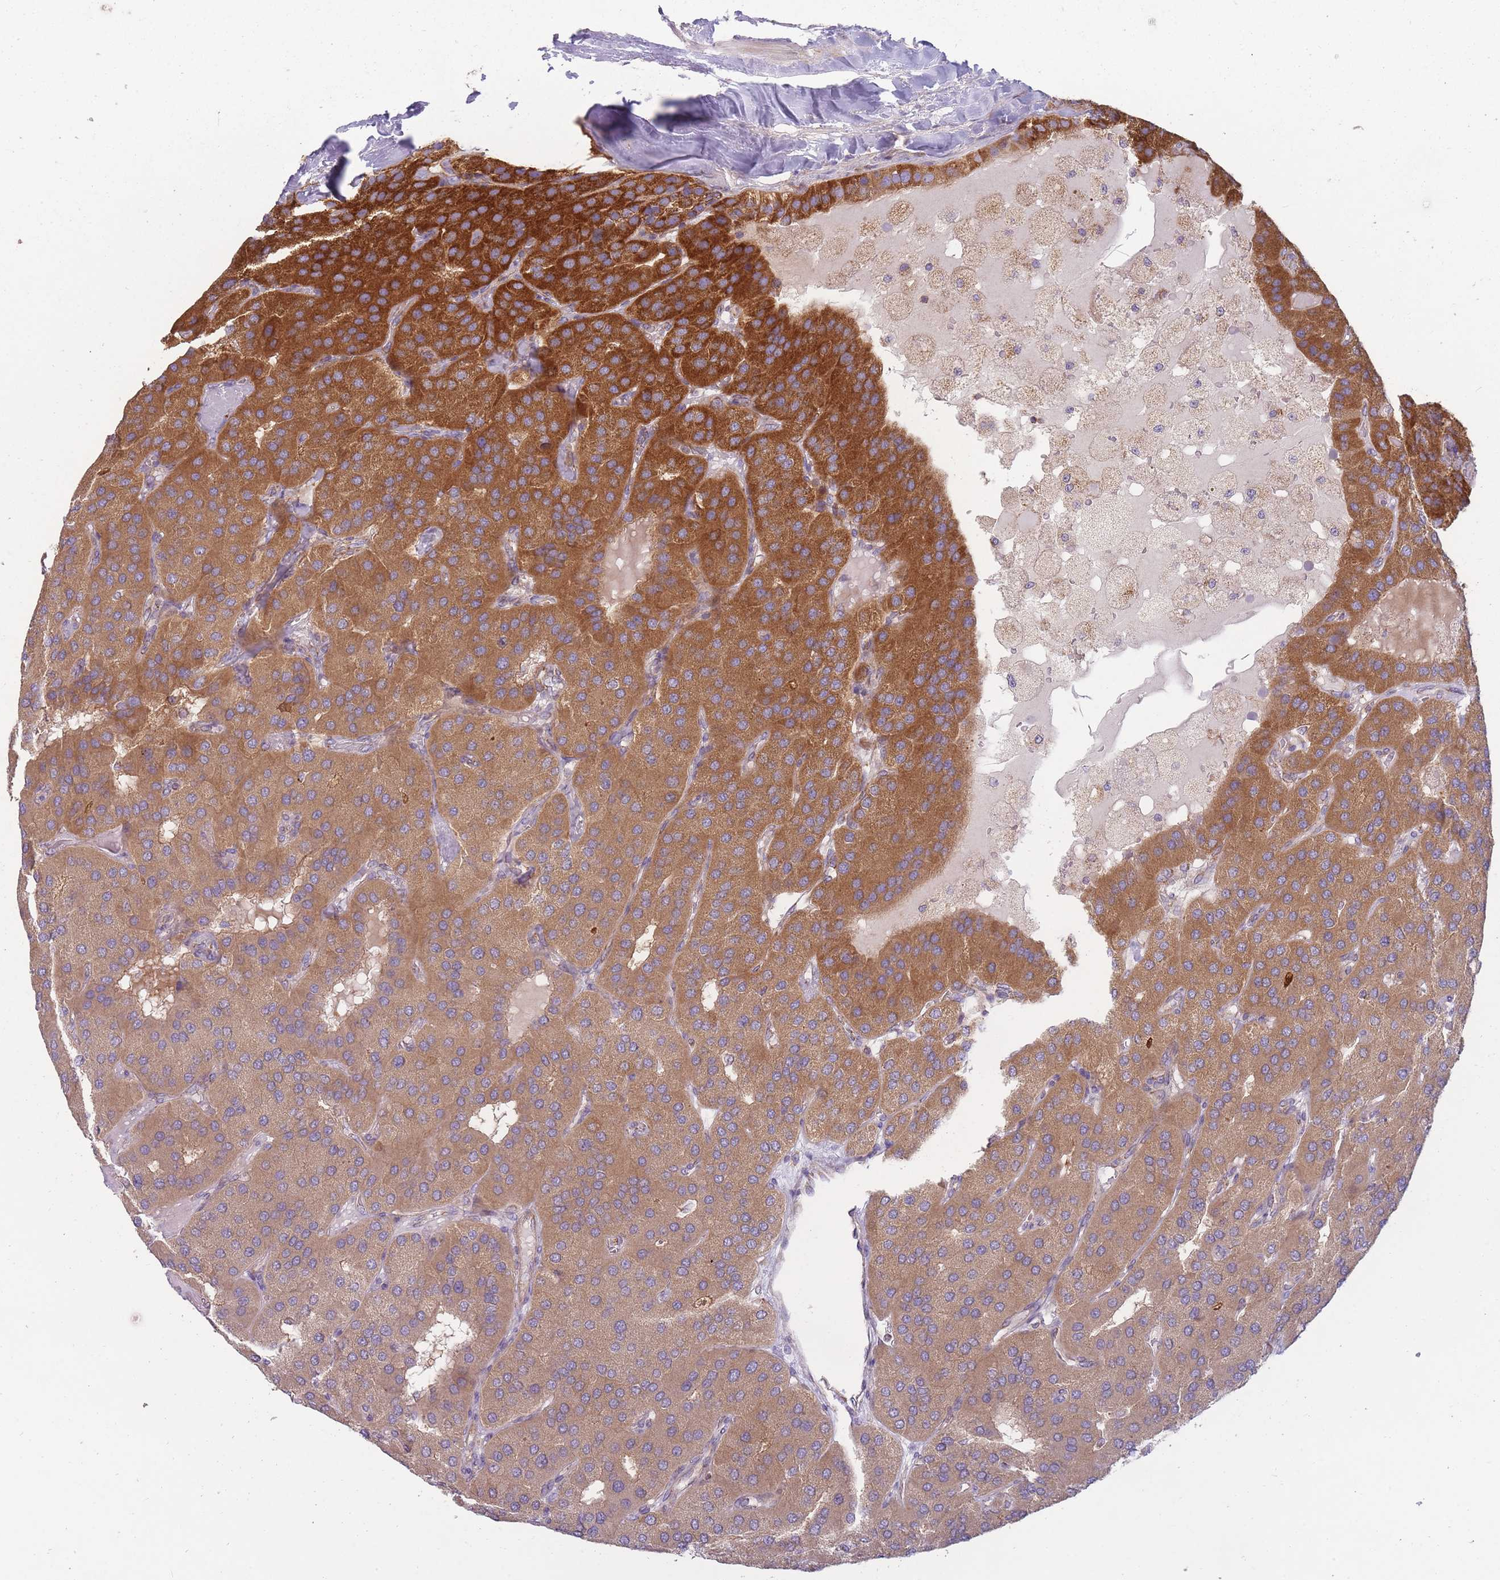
{"staining": {"intensity": "strong", "quantity": ">75%", "location": "cytoplasmic/membranous"}, "tissue": "parathyroid gland", "cell_type": "Glandular cells", "image_type": "normal", "snomed": [{"axis": "morphology", "description": "Normal tissue, NOS"}, {"axis": "morphology", "description": "Adenoma, NOS"}, {"axis": "topography", "description": "Parathyroid gland"}], "caption": "IHC (DAB (3,3'-diaminobenzidine)) staining of unremarkable parathyroid gland demonstrates strong cytoplasmic/membranous protein staining in about >75% of glandular cells.", "gene": "ENSG00000255639", "patient": {"sex": "female", "age": 86}}